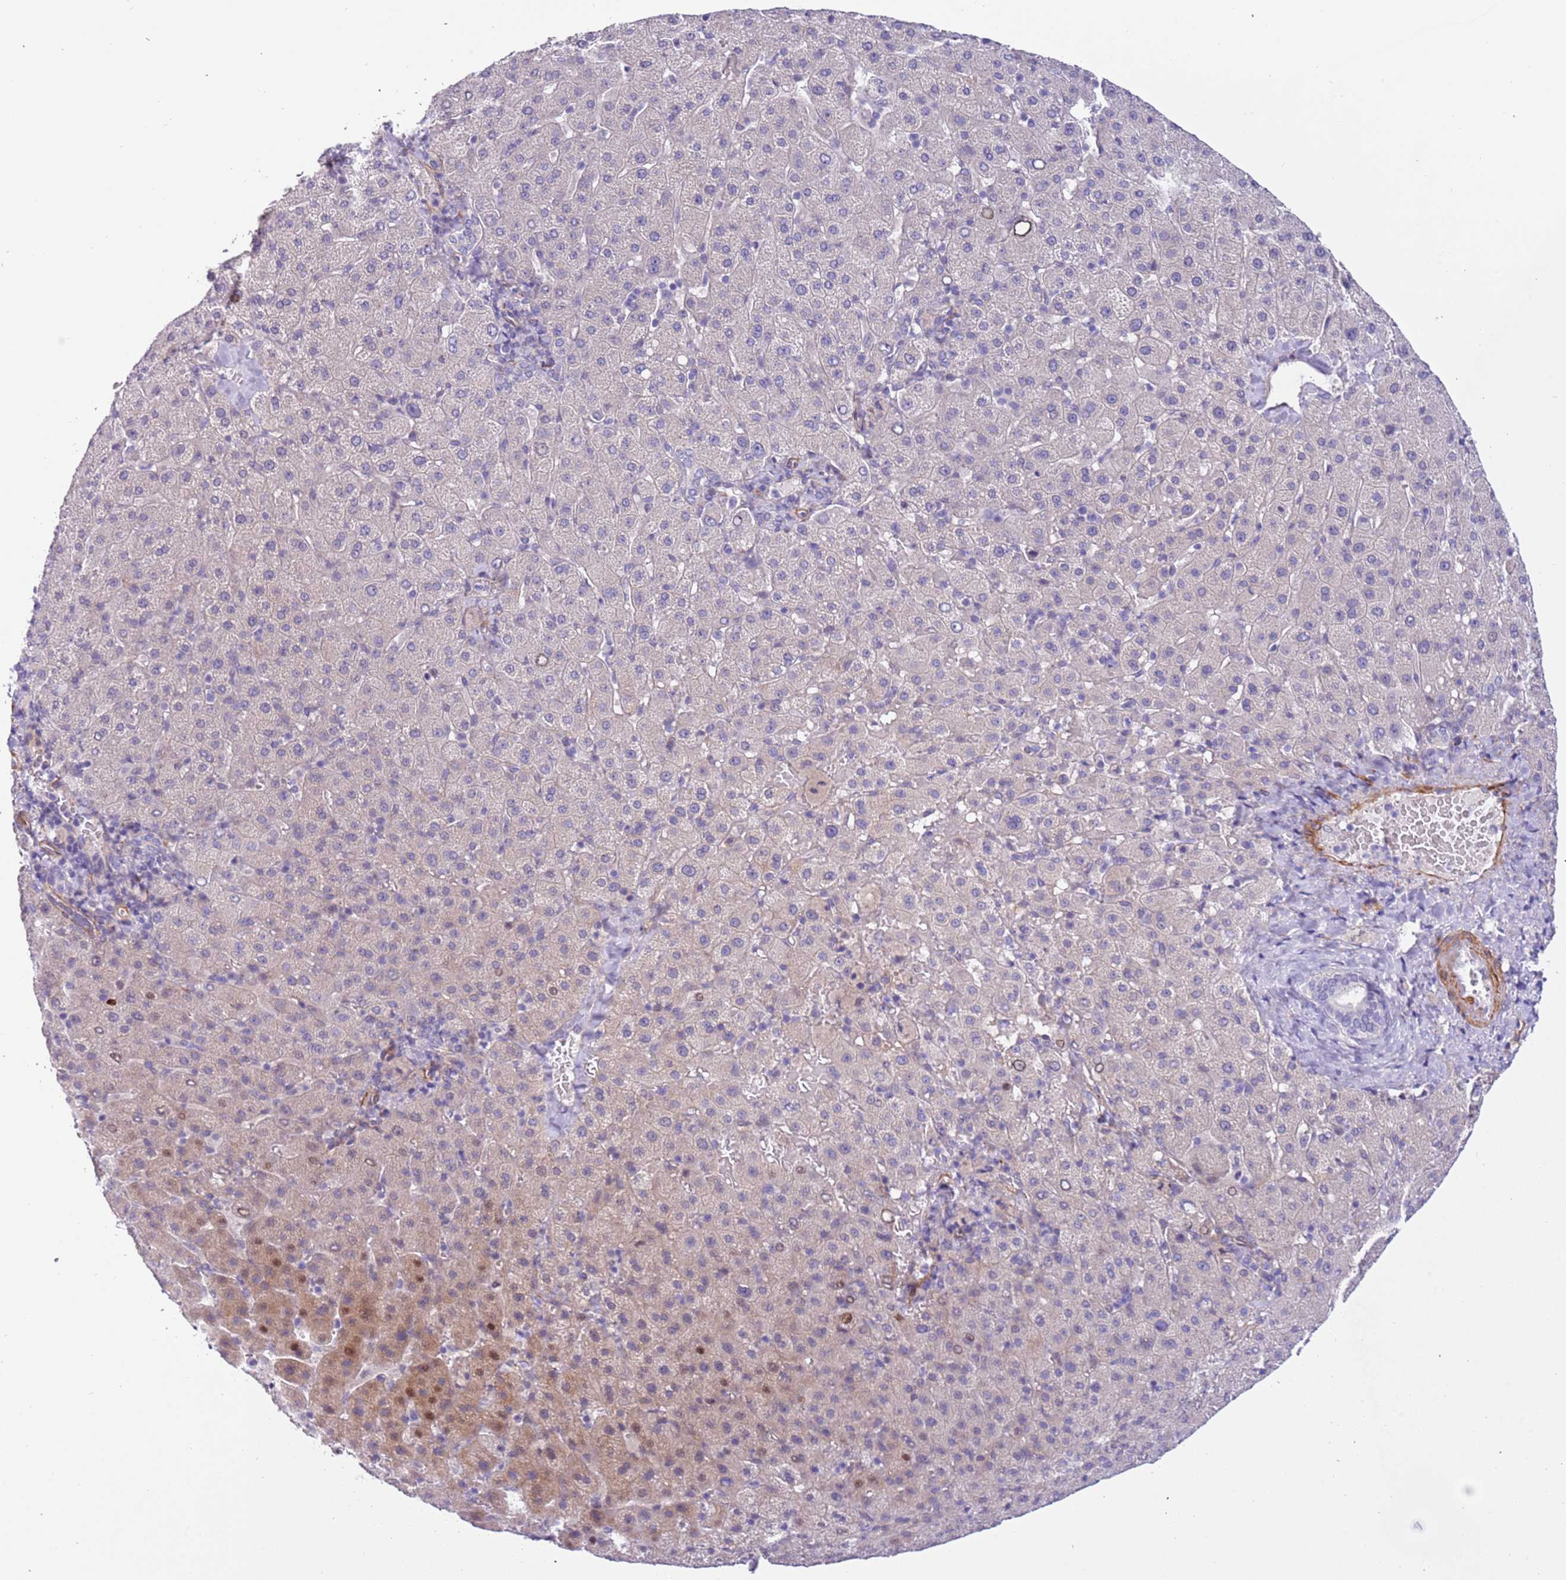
{"staining": {"intensity": "moderate", "quantity": "<25%", "location": "cytoplasmic/membranous,nuclear"}, "tissue": "liver cancer", "cell_type": "Tumor cells", "image_type": "cancer", "snomed": [{"axis": "morphology", "description": "Carcinoma, Hepatocellular, NOS"}, {"axis": "topography", "description": "Liver"}], "caption": "Liver cancer (hepatocellular carcinoma) was stained to show a protein in brown. There is low levels of moderate cytoplasmic/membranous and nuclear positivity in about <25% of tumor cells.", "gene": "PLEKHH1", "patient": {"sex": "female", "age": 58}}